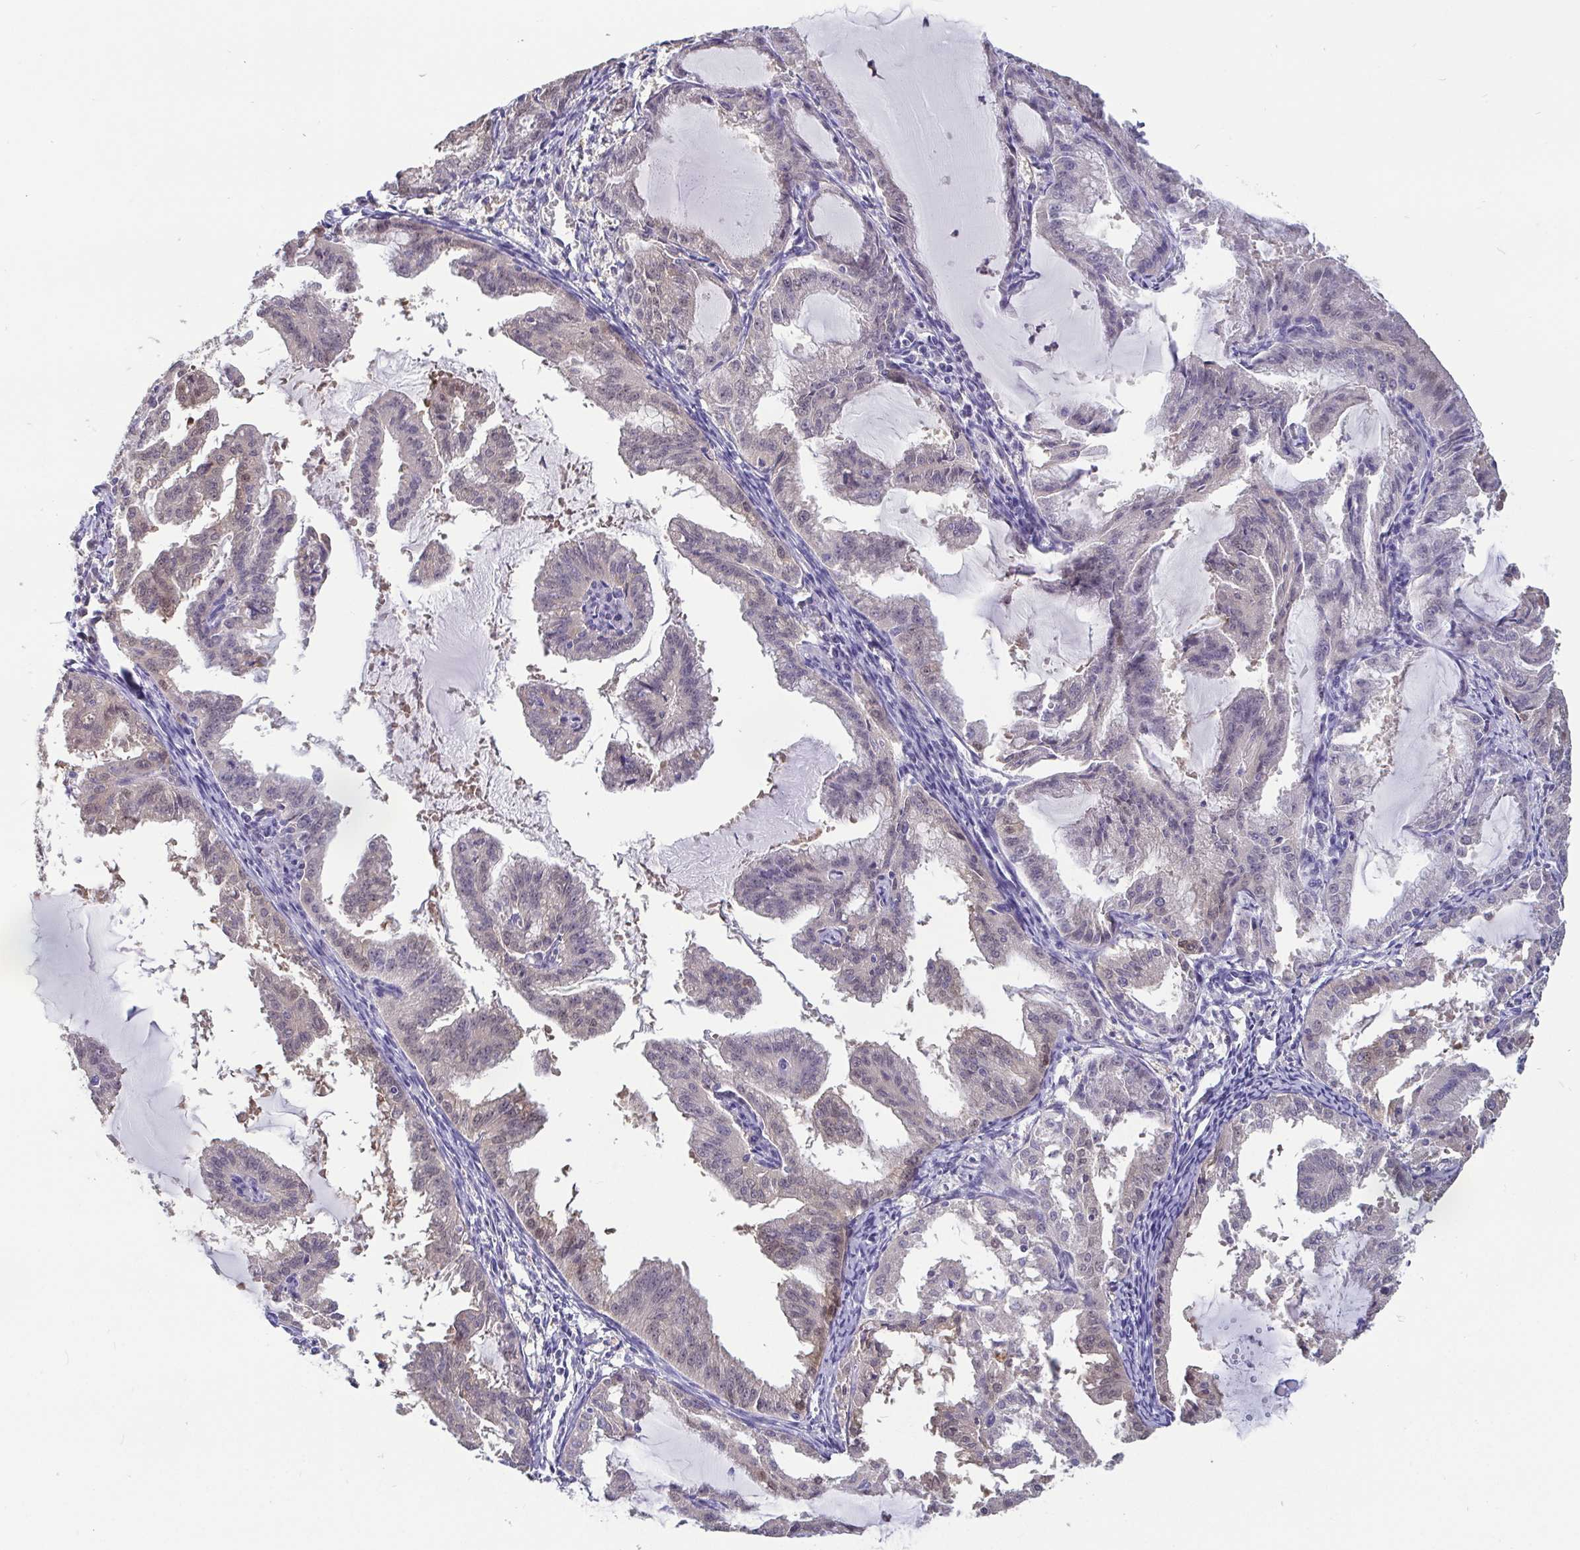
{"staining": {"intensity": "weak", "quantity": "25%-75%", "location": "nuclear"}, "tissue": "endometrial cancer", "cell_type": "Tumor cells", "image_type": "cancer", "snomed": [{"axis": "morphology", "description": "Adenocarcinoma, NOS"}, {"axis": "topography", "description": "Endometrium"}], "caption": "Endometrial adenocarcinoma was stained to show a protein in brown. There is low levels of weak nuclear positivity in approximately 25%-75% of tumor cells.", "gene": "IDH1", "patient": {"sex": "female", "age": 70}}